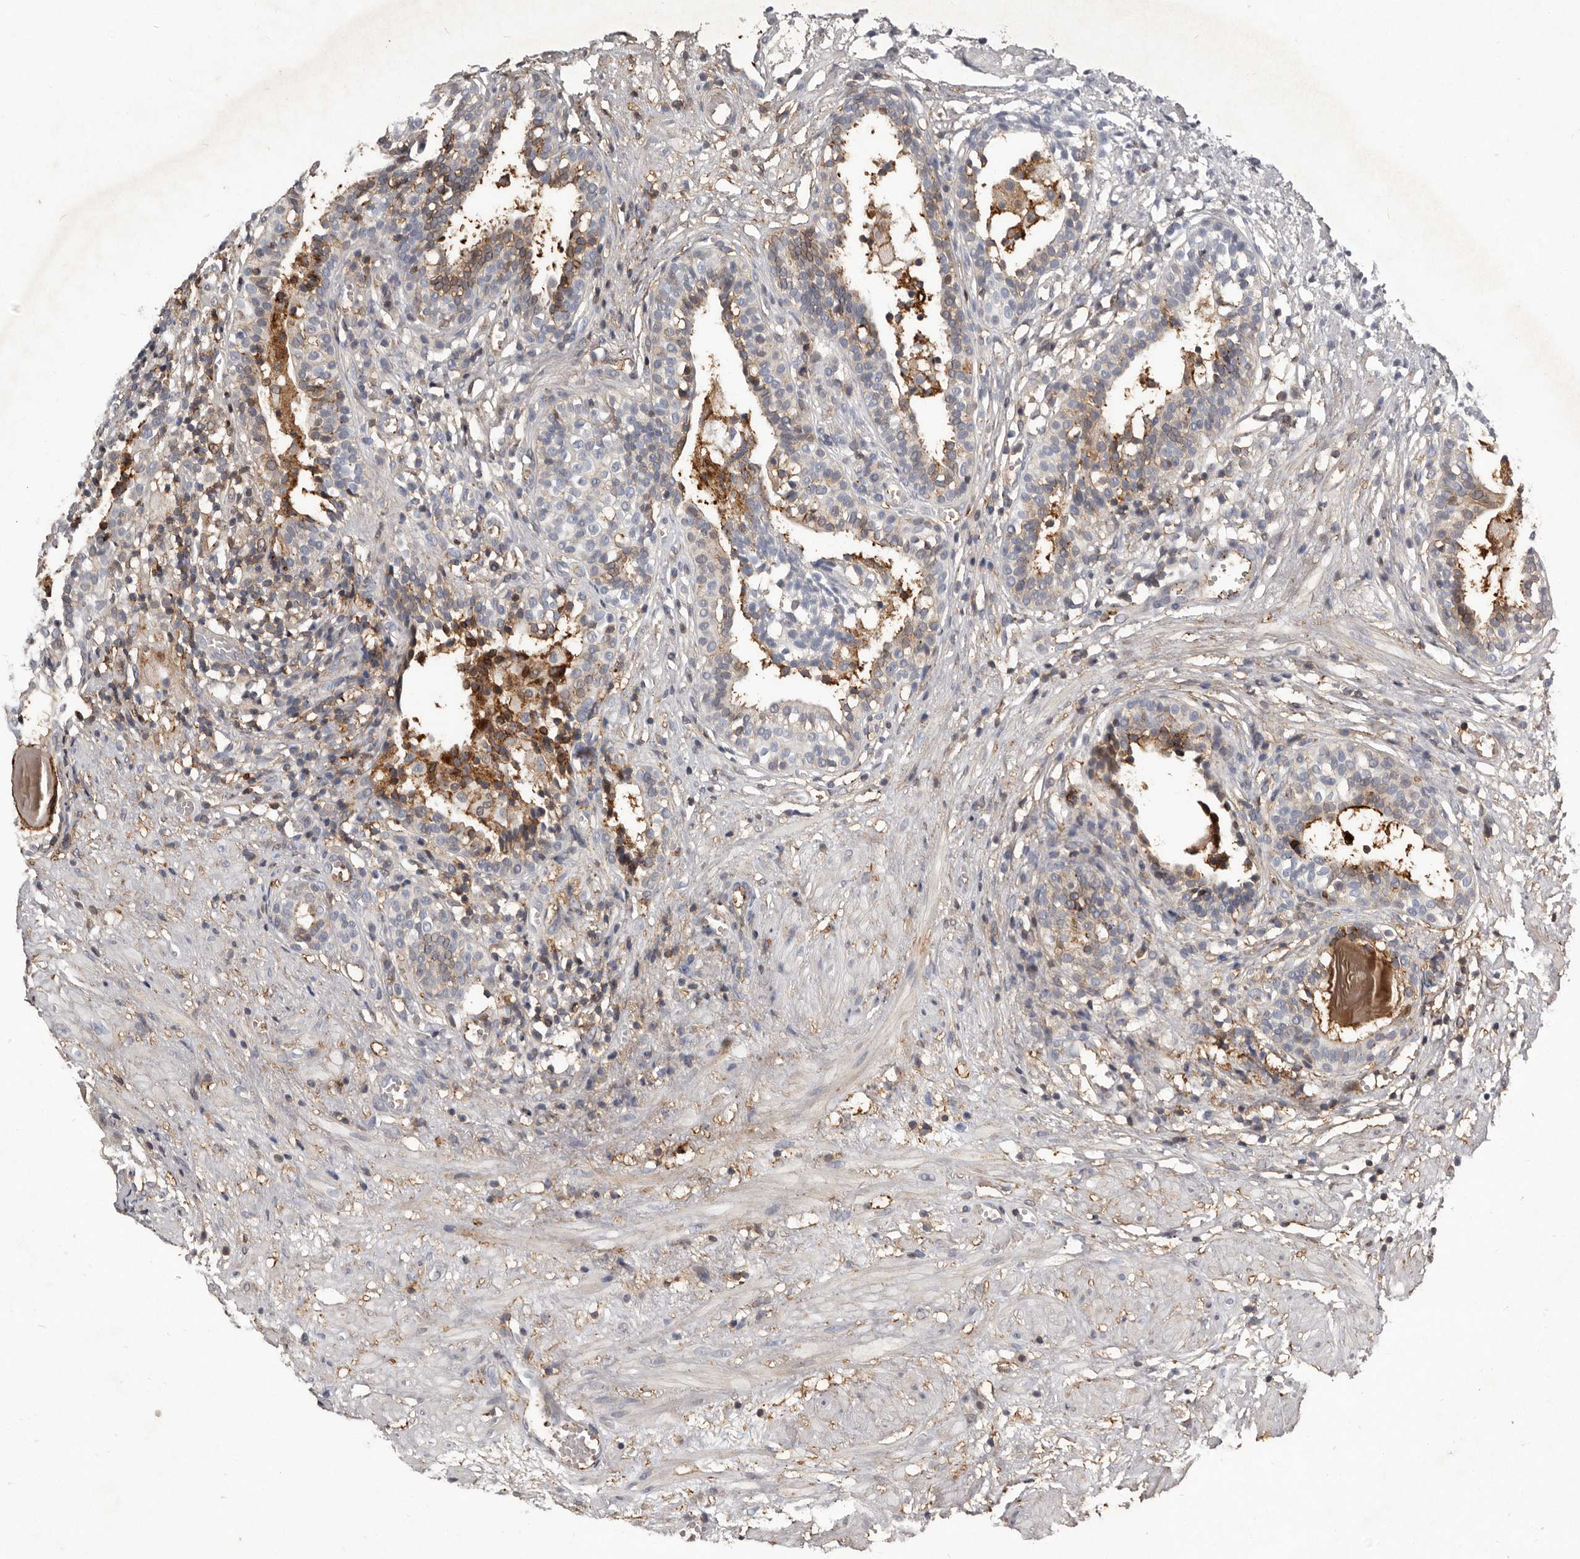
{"staining": {"intensity": "moderate", "quantity": "<25%", "location": "cytoplasmic/membranous"}, "tissue": "prostate cancer", "cell_type": "Tumor cells", "image_type": "cancer", "snomed": [{"axis": "morphology", "description": "Adenocarcinoma, Low grade"}, {"axis": "topography", "description": "Prostate"}], "caption": "Human prostate adenocarcinoma (low-grade) stained with a protein marker reveals moderate staining in tumor cells.", "gene": "KIF26B", "patient": {"sex": "male", "age": 88}}